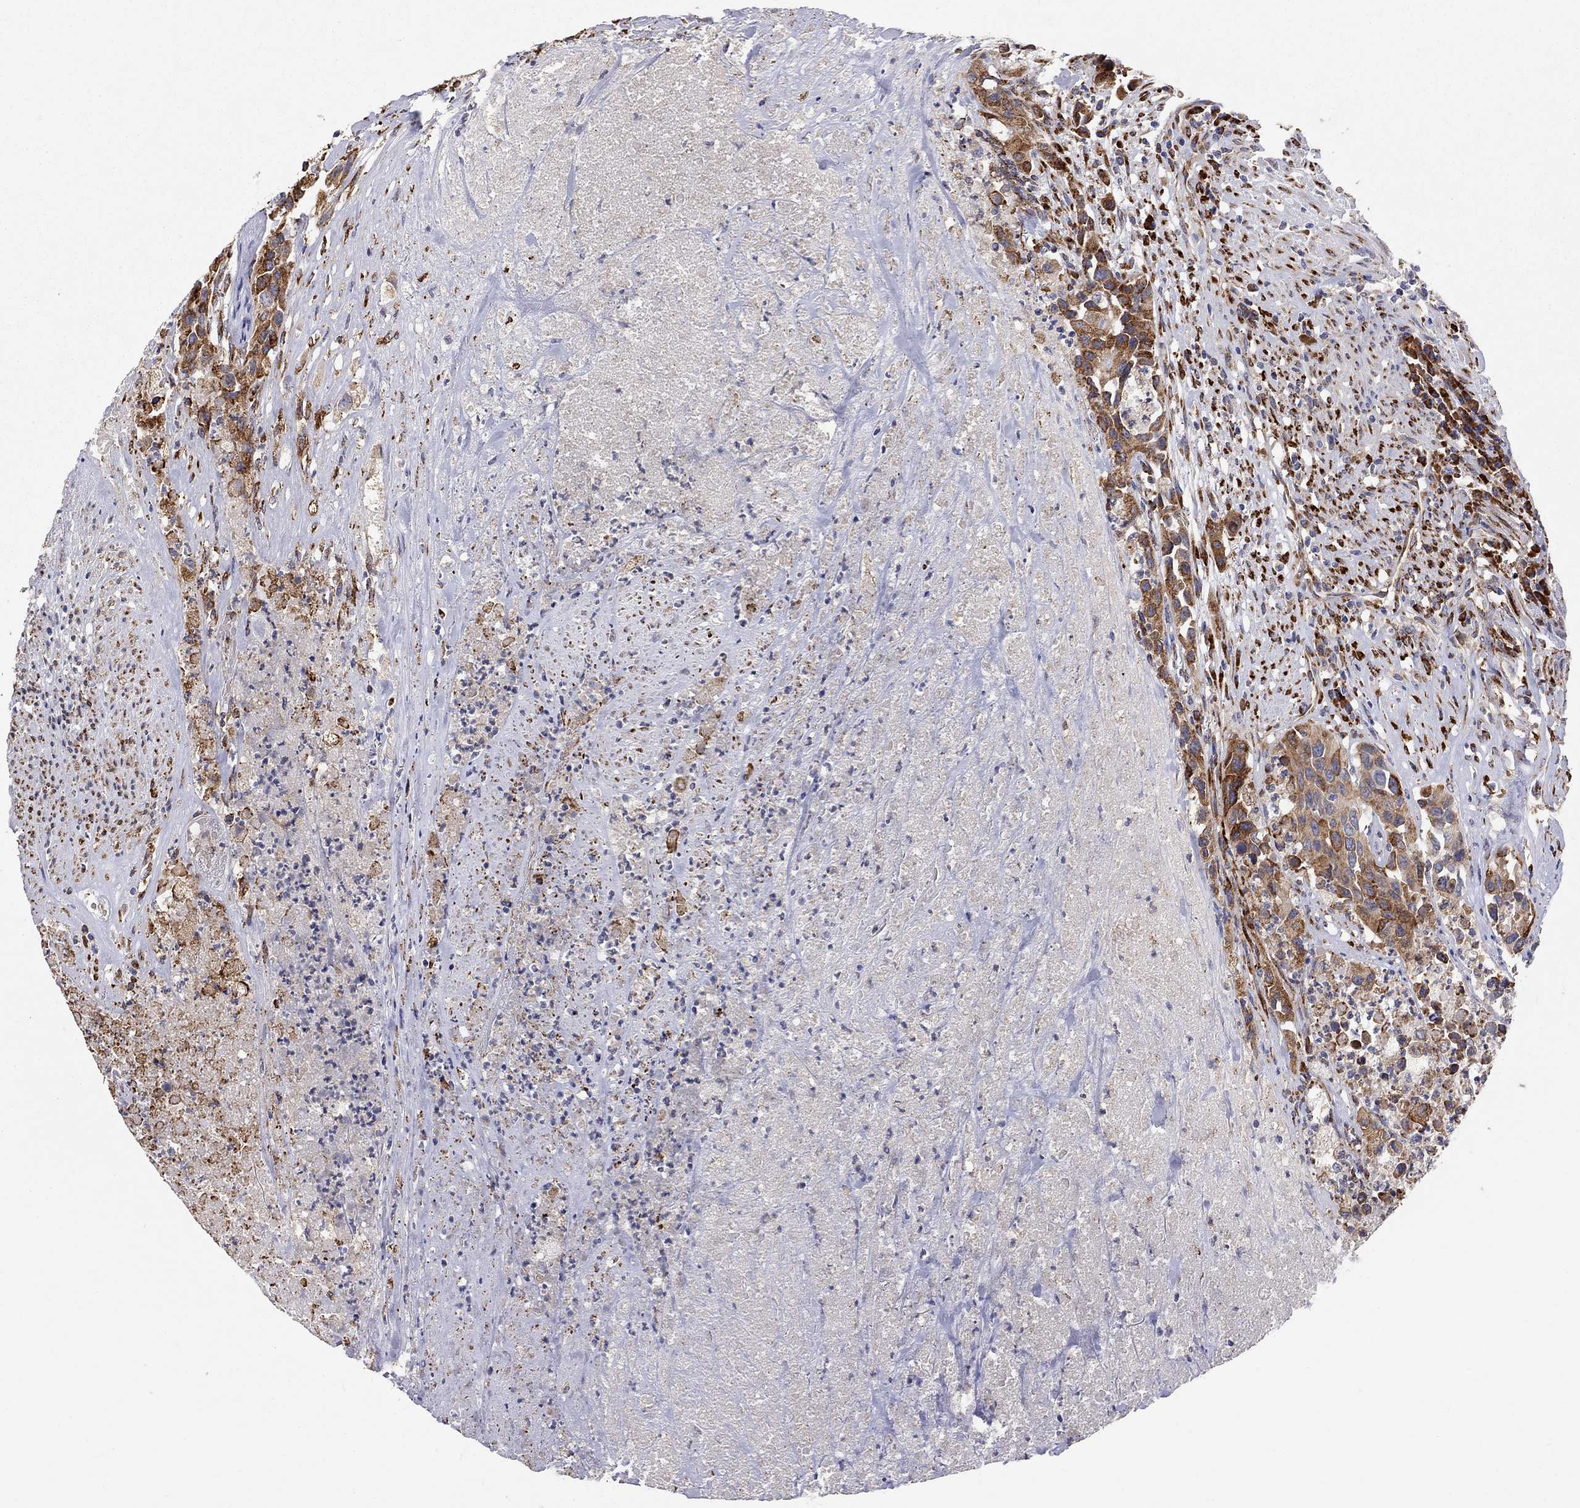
{"staining": {"intensity": "strong", "quantity": ">75%", "location": "cytoplasmic/membranous"}, "tissue": "urothelial cancer", "cell_type": "Tumor cells", "image_type": "cancer", "snomed": [{"axis": "morphology", "description": "Urothelial carcinoma, High grade"}, {"axis": "topography", "description": "Urinary bladder"}], "caption": "There is high levels of strong cytoplasmic/membranous expression in tumor cells of urothelial cancer, as demonstrated by immunohistochemical staining (brown color).", "gene": "CASTOR1", "patient": {"sex": "female", "age": 73}}